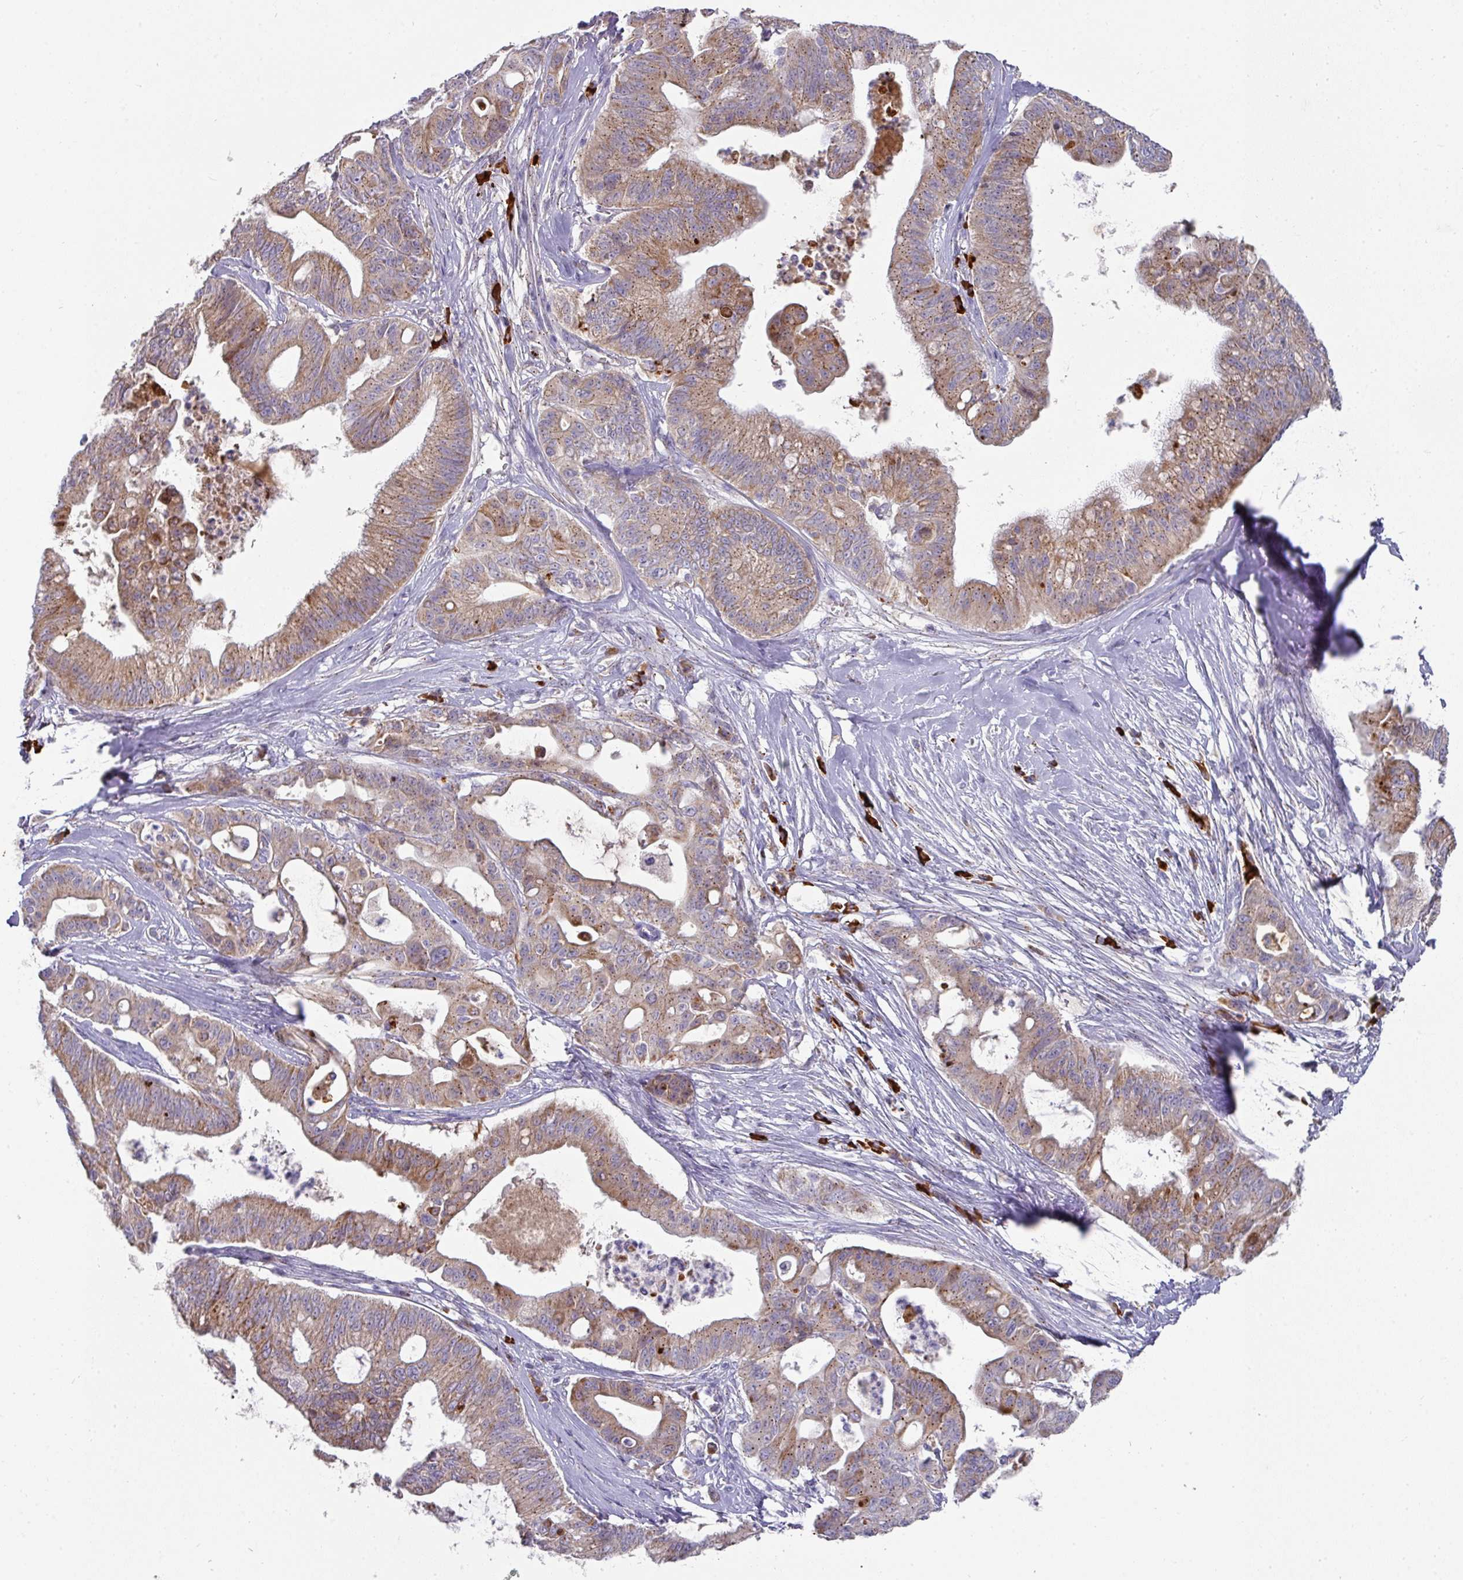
{"staining": {"intensity": "moderate", "quantity": ">75%", "location": "cytoplasmic/membranous"}, "tissue": "ovarian cancer", "cell_type": "Tumor cells", "image_type": "cancer", "snomed": [{"axis": "morphology", "description": "Cystadenocarcinoma, mucinous, NOS"}, {"axis": "topography", "description": "Ovary"}], "caption": "Mucinous cystadenocarcinoma (ovarian) tissue shows moderate cytoplasmic/membranous staining in approximately >75% of tumor cells, visualized by immunohistochemistry. Nuclei are stained in blue.", "gene": "IL4R", "patient": {"sex": "female", "age": 70}}